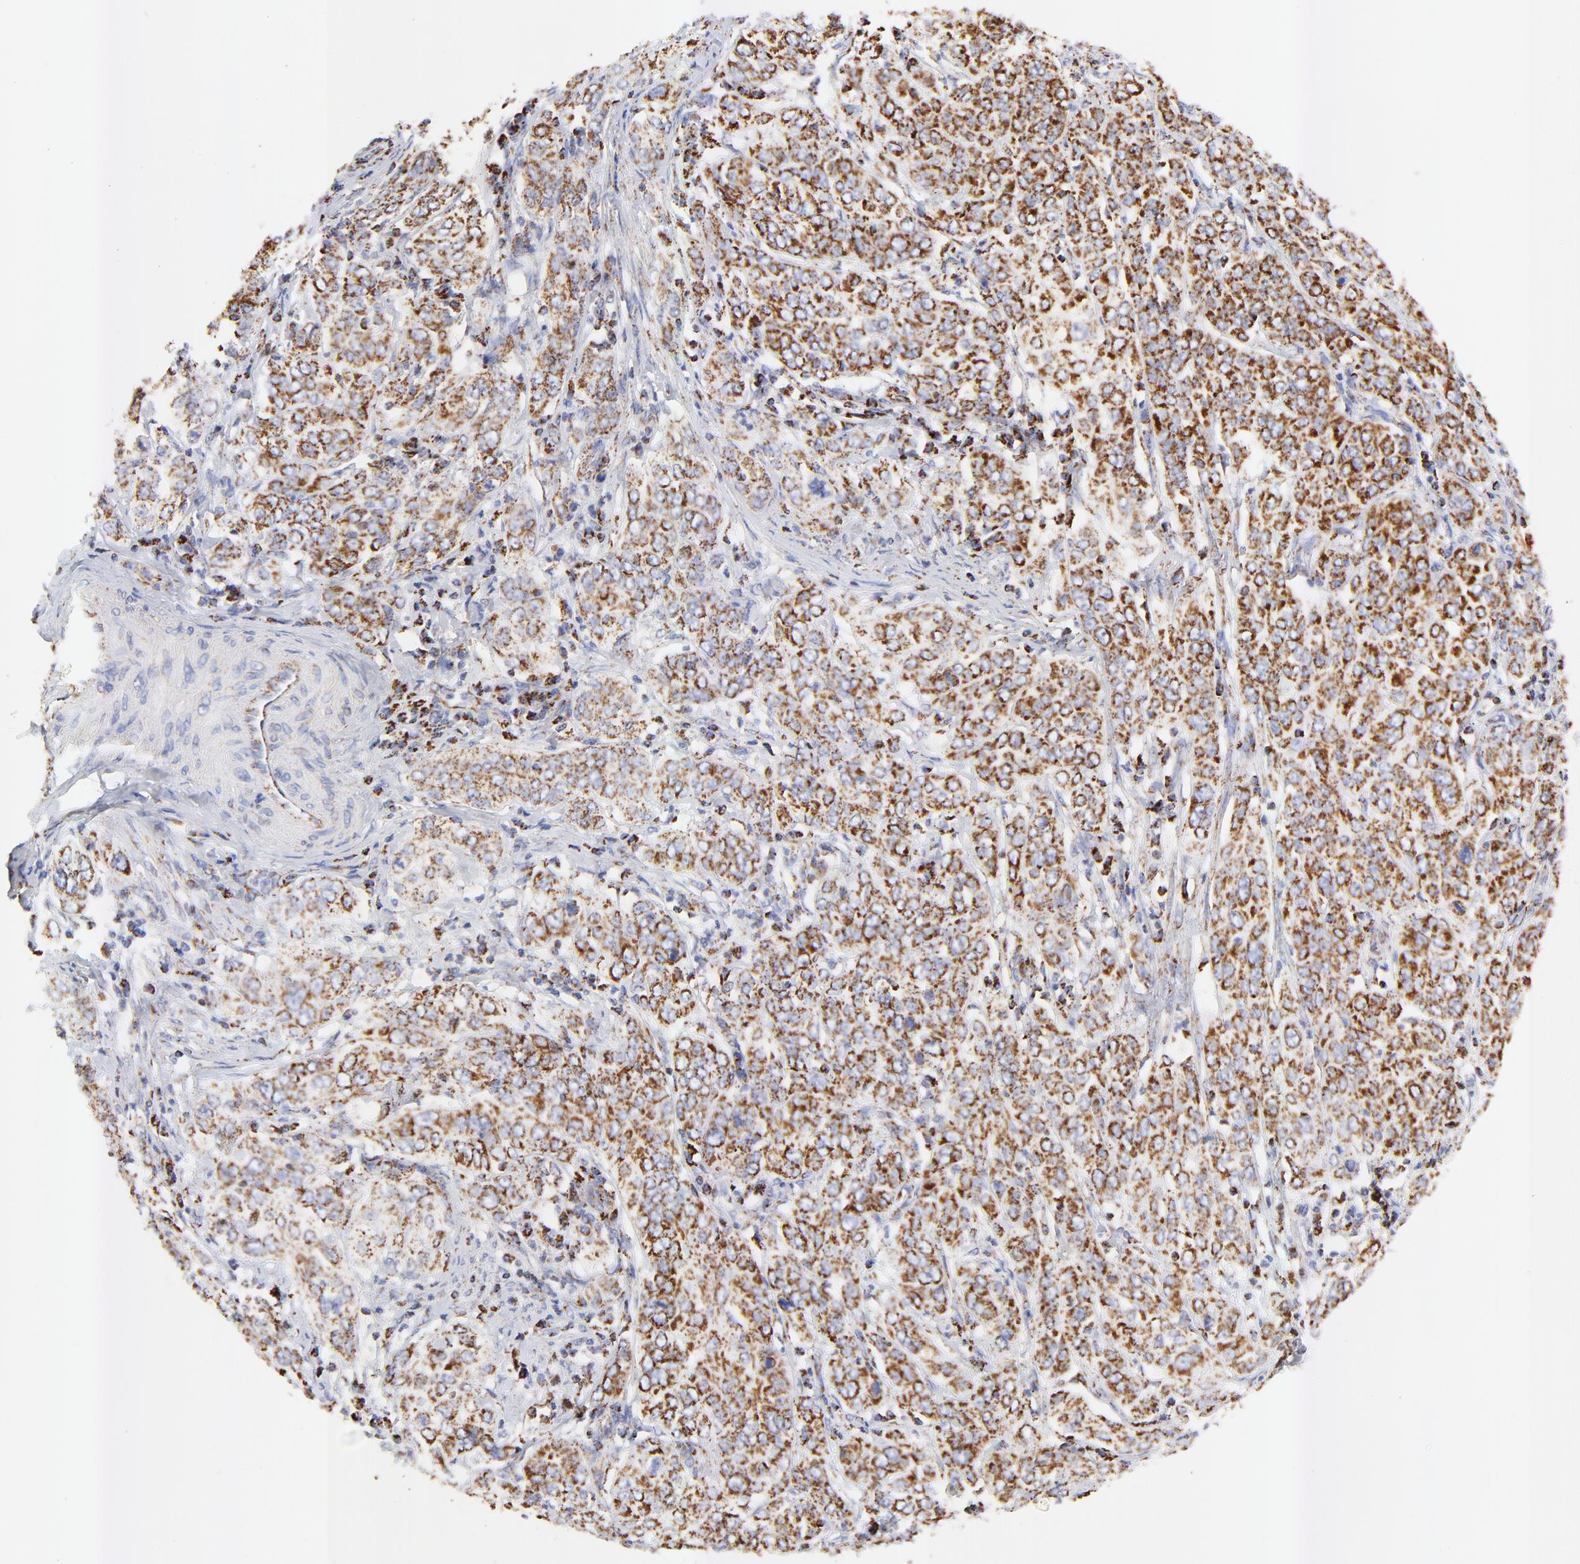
{"staining": {"intensity": "strong", "quantity": ">75%", "location": "cytoplasmic/membranous"}, "tissue": "cervical cancer", "cell_type": "Tumor cells", "image_type": "cancer", "snomed": [{"axis": "morphology", "description": "Squamous cell carcinoma, NOS"}, {"axis": "topography", "description": "Cervix"}], "caption": "Tumor cells demonstrate high levels of strong cytoplasmic/membranous staining in about >75% of cells in human cervical squamous cell carcinoma.", "gene": "COX4I1", "patient": {"sex": "female", "age": 38}}